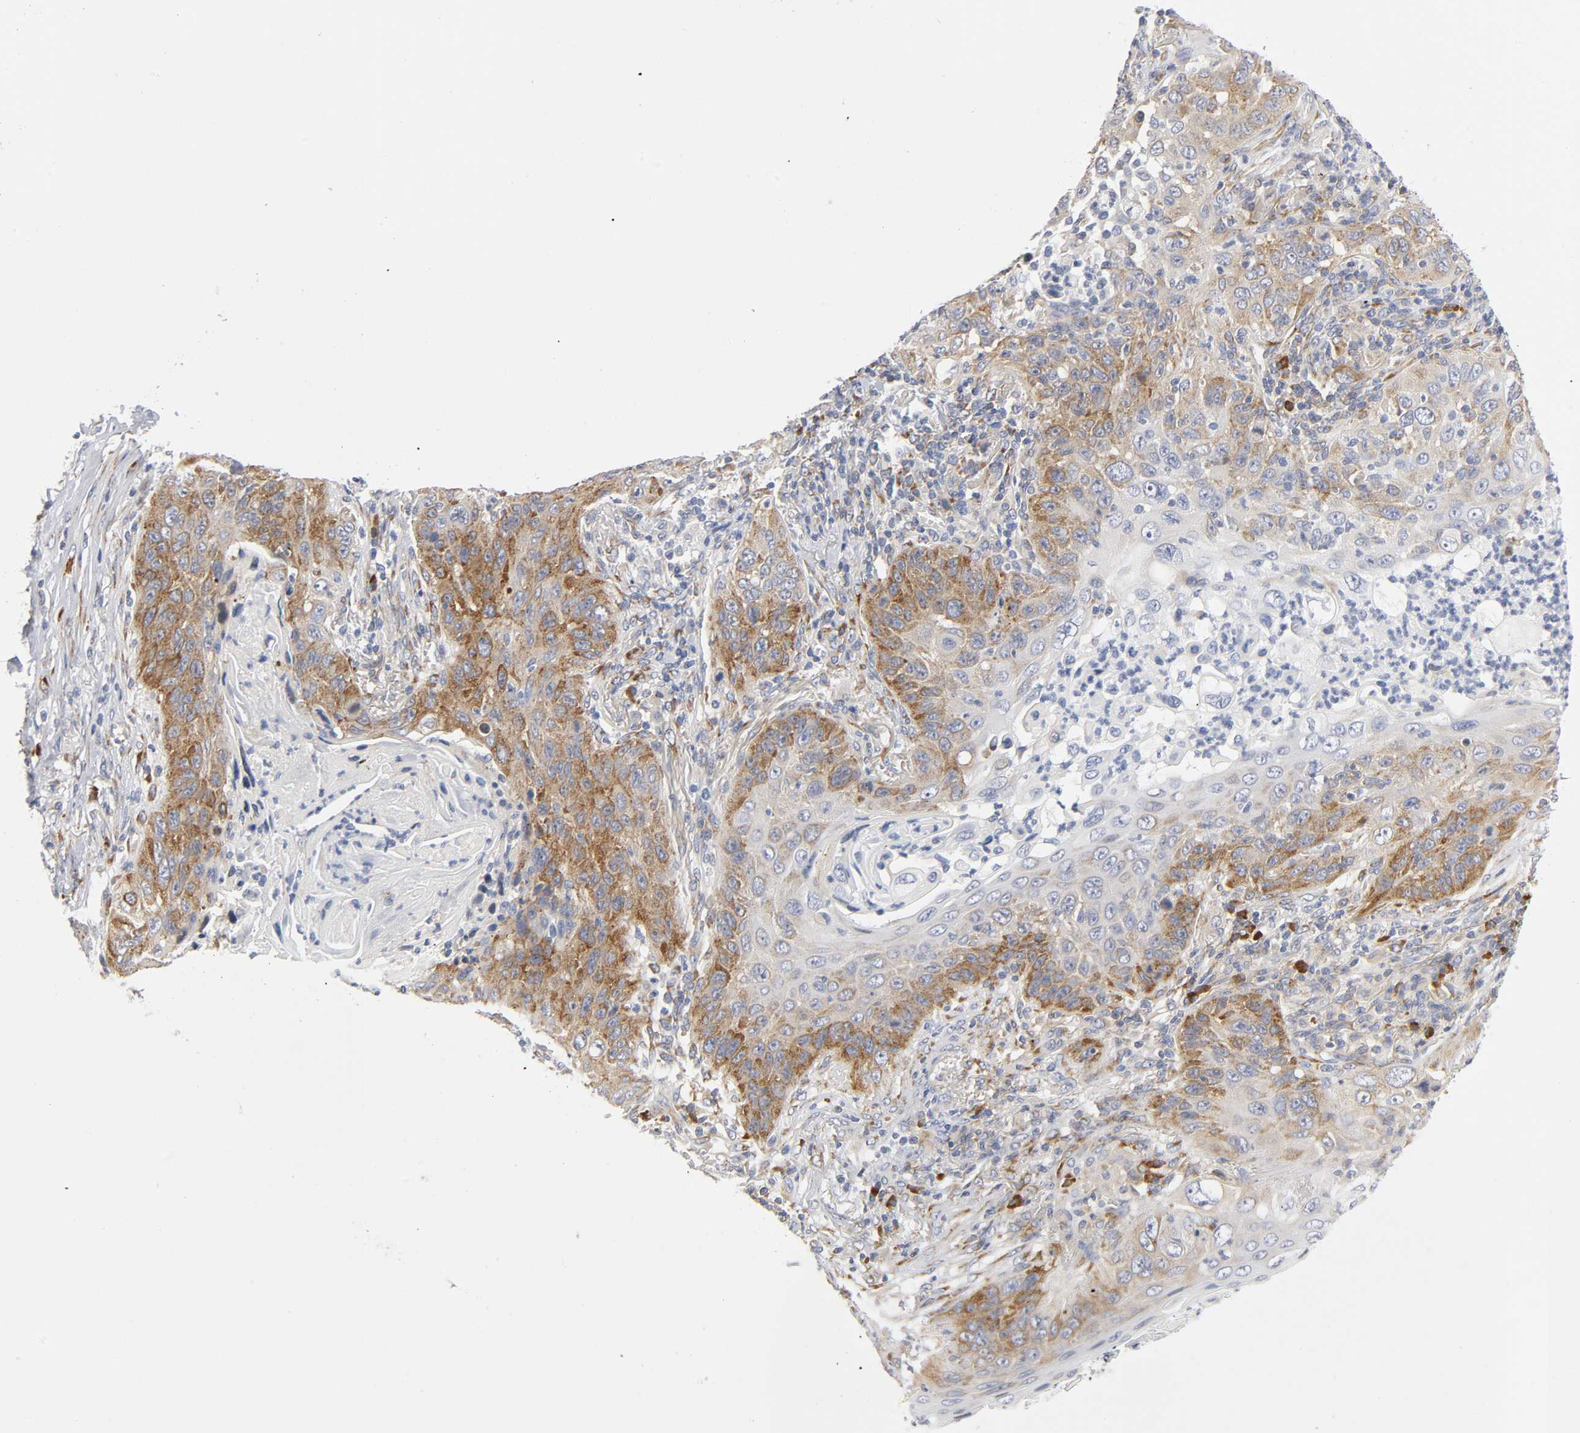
{"staining": {"intensity": "moderate", "quantity": ">75%", "location": "cytoplasmic/membranous"}, "tissue": "lung cancer", "cell_type": "Tumor cells", "image_type": "cancer", "snomed": [{"axis": "morphology", "description": "Squamous cell carcinoma, NOS"}, {"axis": "topography", "description": "Lung"}], "caption": "Protein expression analysis of squamous cell carcinoma (lung) reveals moderate cytoplasmic/membranous expression in approximately >75% of tumor cells. The protein of interest is stained brown, and the nuclei are stained in blue (DAB (3,3'-diaminobenzidine) IHC with brightfield microscopy, high magnification).", "gene": "REL", "patient": {"sex": "female", "age": 67}}